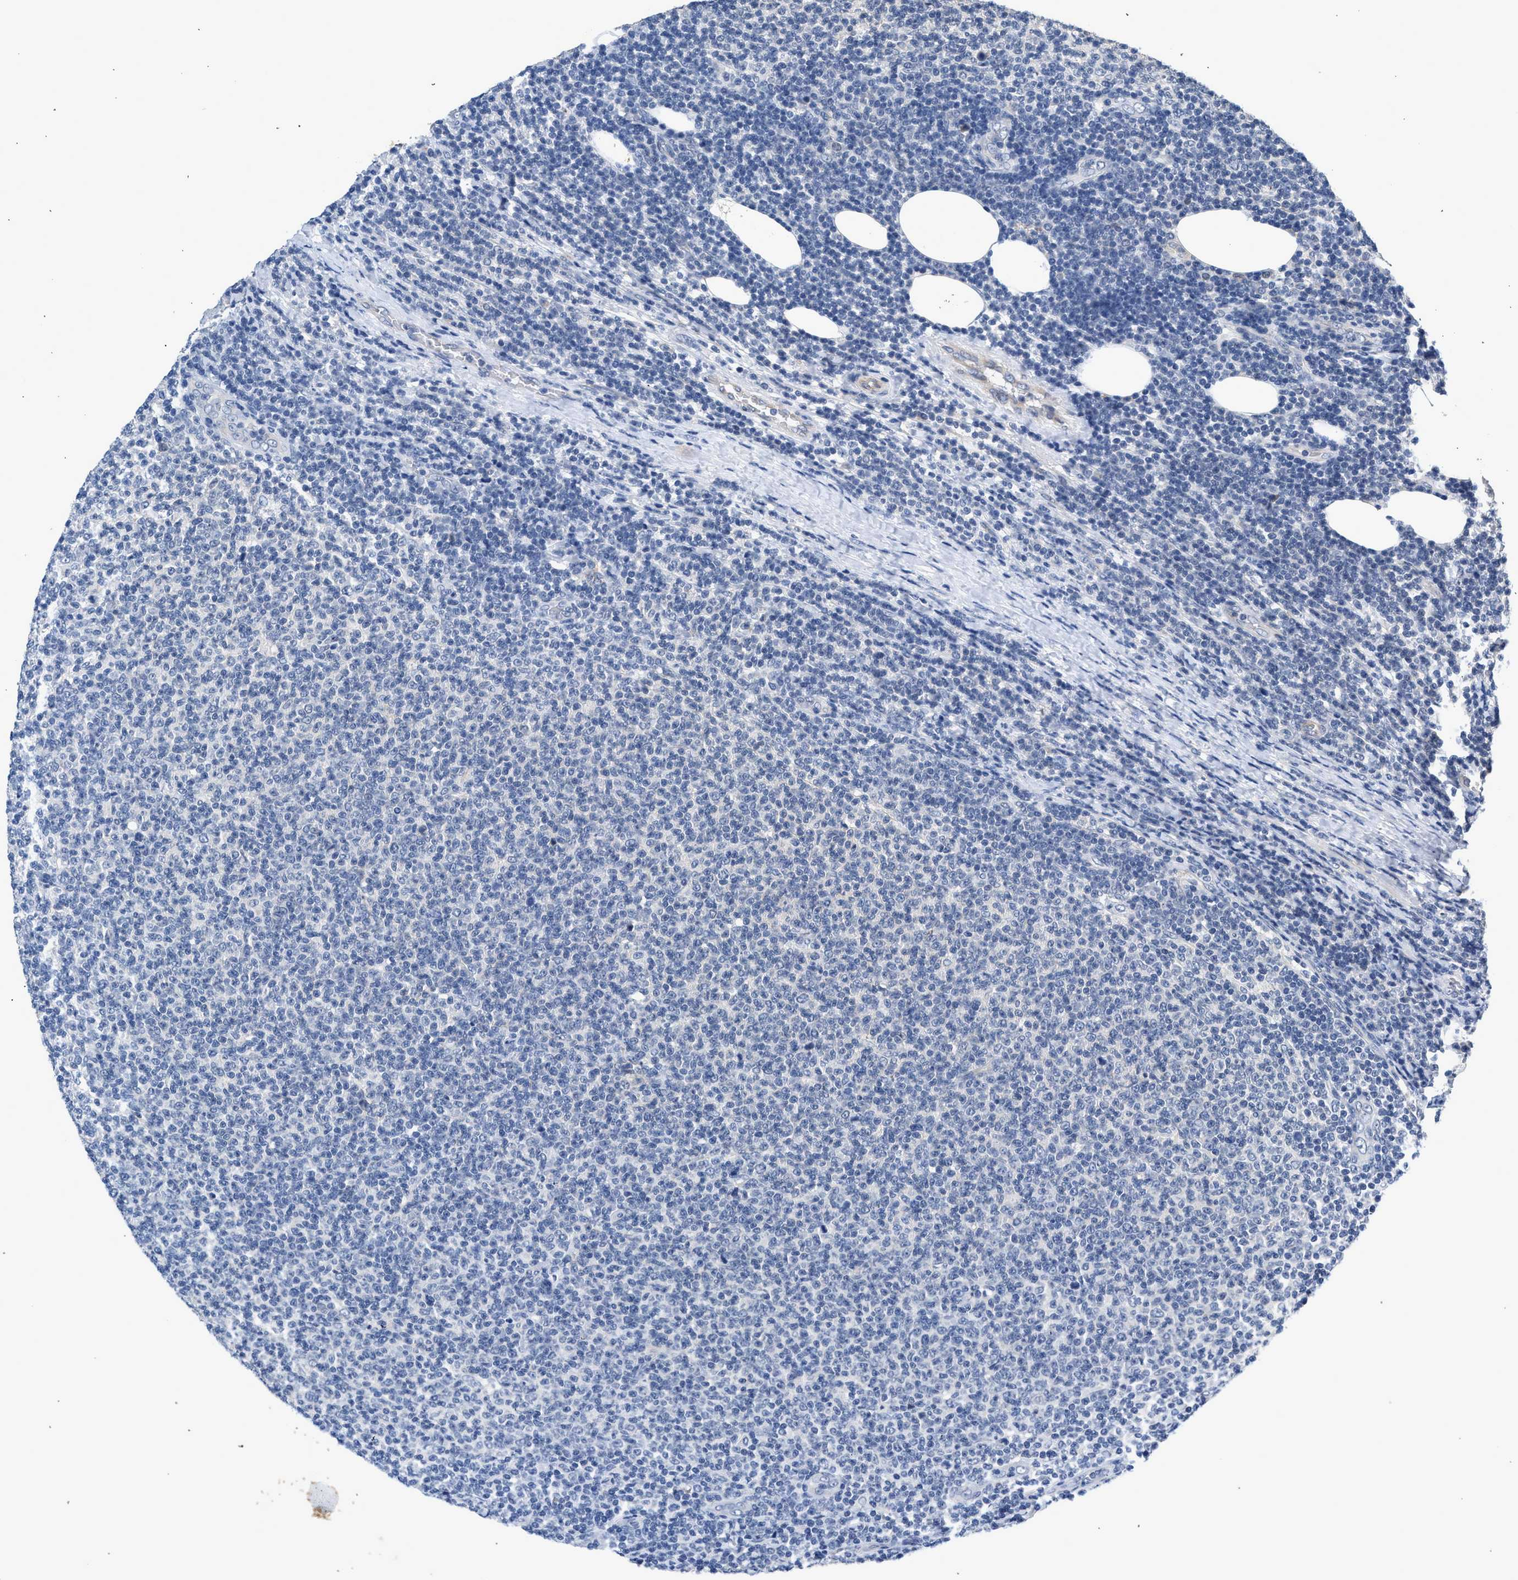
{"staining": {"intensity": "negative", "quantity": "none", "location": "none"}, "tissue": "lymphoma", "cell_type": "Tumor cells", "image_type": "cancer", "snomed": [{"axis": "morphology", "description": "Malignant lymphoma, non-Hodgkin's type, Low grade"}, {"axis": "topography", "description": "Lymph node"}], "caption": "The immunohistochemistry image has no significant expression in tumor cells of malignant lymphoma, non-Hodgkin's type (low-grade) tissue.", "gene": "CSF3R", "patient": {"sex": "male", "age": 66}}